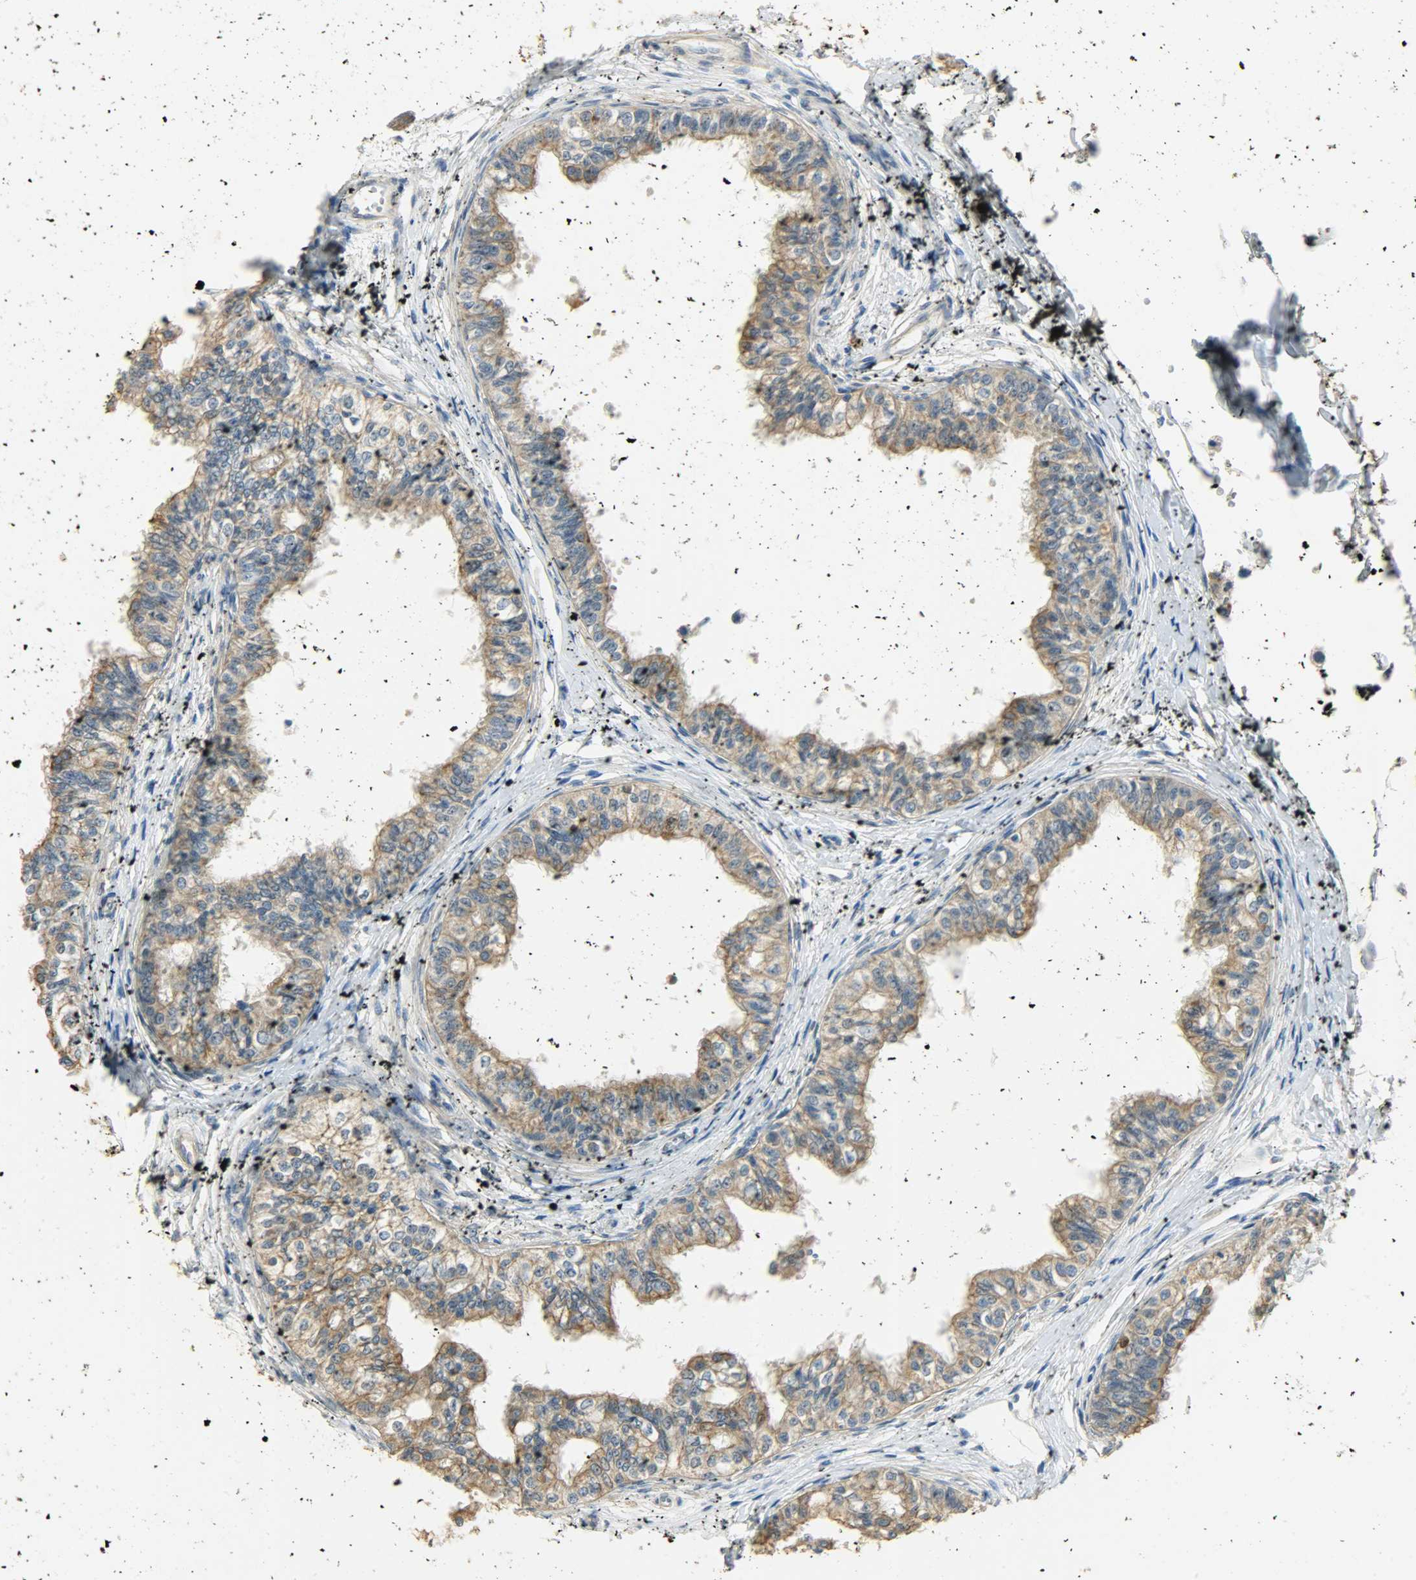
{"staining": {"intensity": "moderate", "quantity": ">75%", "location": "cytoplasmic/membranous"}, "tissue": "epididymis", "cell_type": "Glandular cells", "image_type": "normal", "snomed": [{"axis": "morphology", "description": "Normal tissue, NOS"}, {"axis": "morphology", "description": "Adenocarcinoma, metastatic, NOS"}, {"axis": "topography", "description": "Testis"}, {"axis": "topography", "description": "Epididymis"}], "caption": "Benign epididymis was stained to show a protein in brown. There is medium levels of moderate cytoplasmic/membranous expression in about >75% of glandular cells. (IHC, brightfield microscopy, high magnification).", "gene": "USP13", "patient": {"sex": "male", "age": 26}}